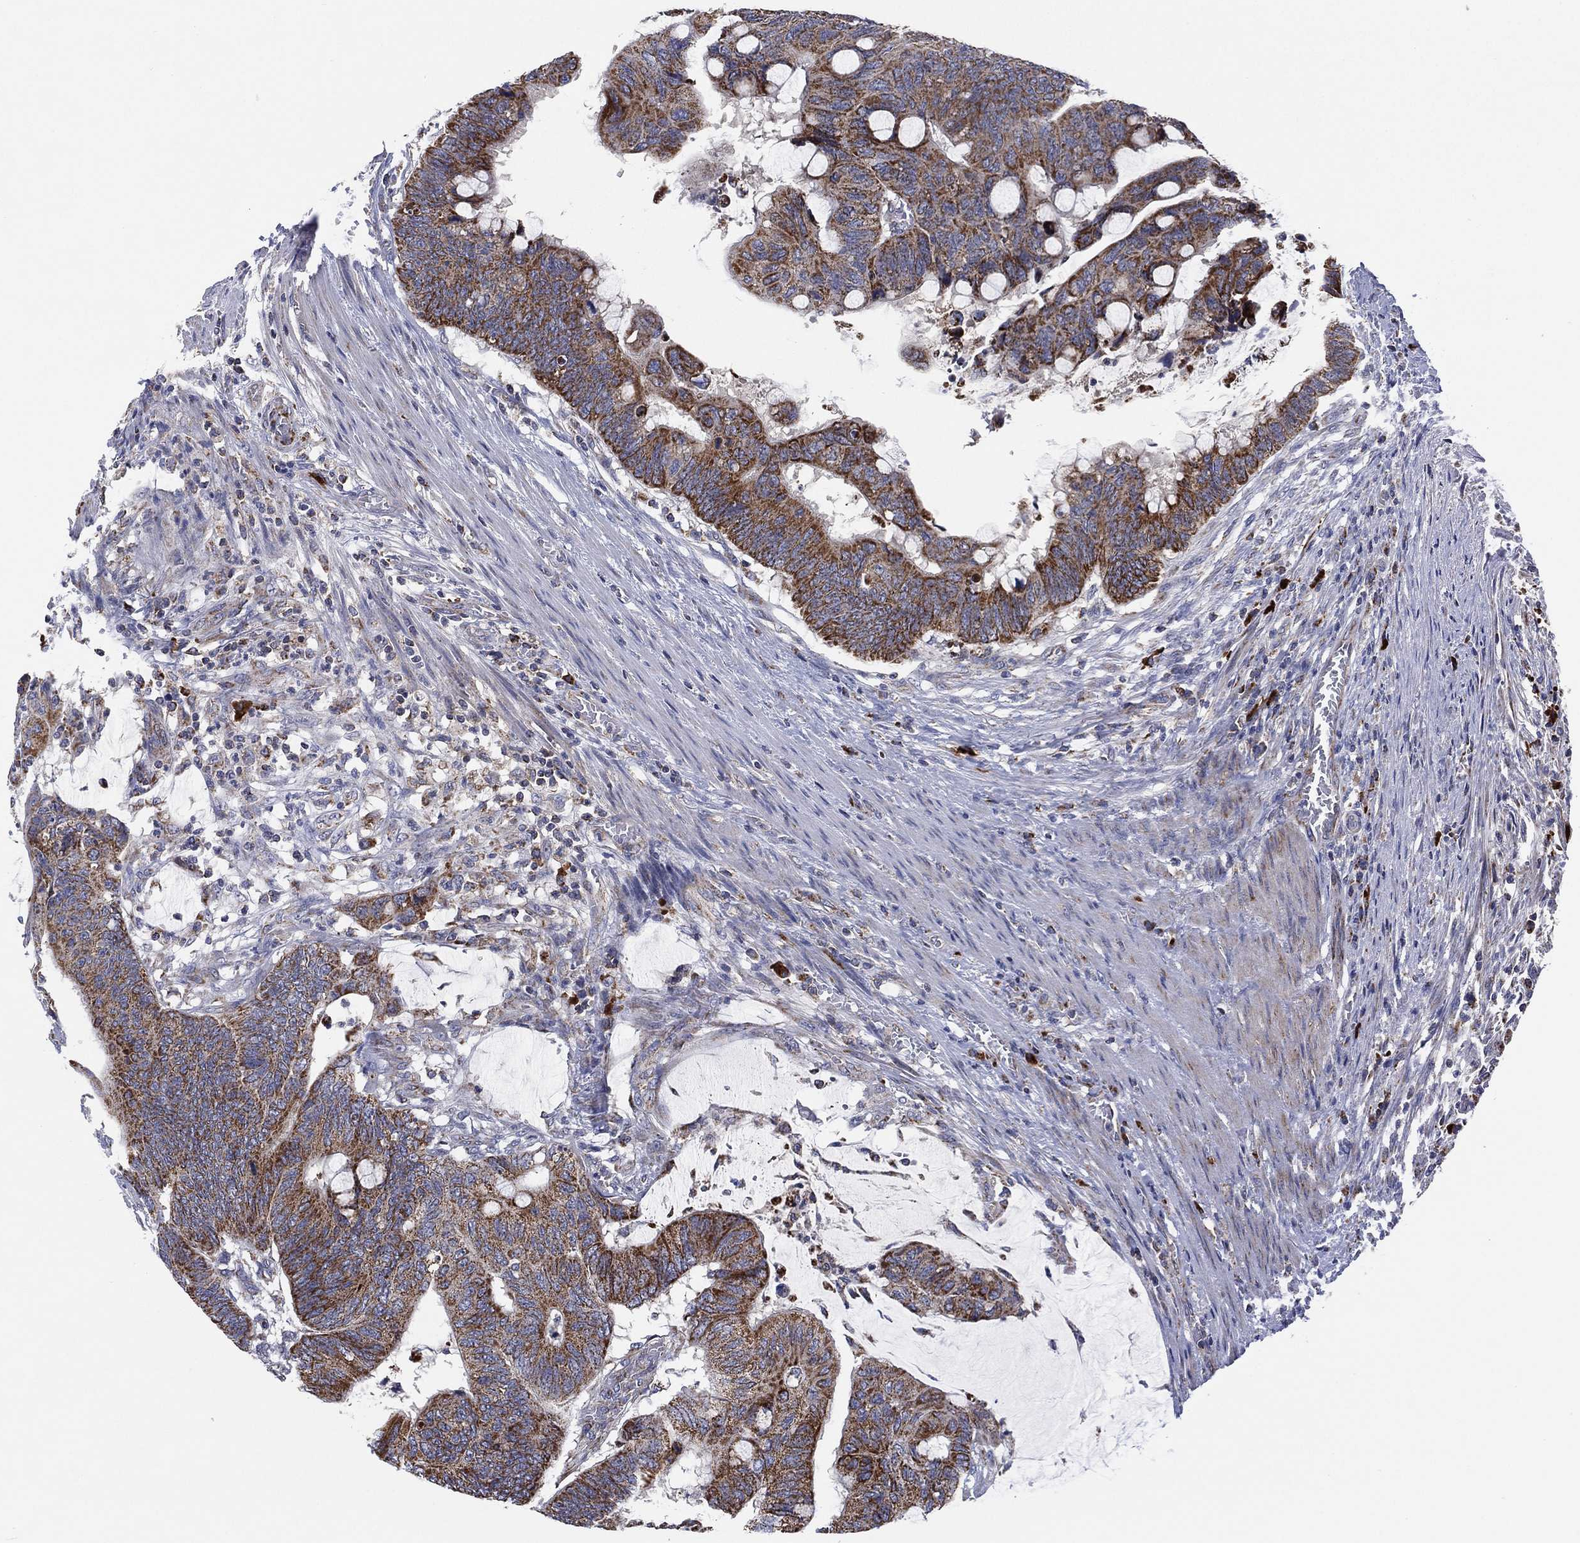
{"staining": {"intensity": "strong", "quantity": "25%-75%", "location": "cytoplasmic/membranous"}, "tissue": "colorectal cancer", "cell_type": "Tumor cells", "image_type": "cancer", "snomed": [{"axis": "morphology", "description": "Normal tissue, NOS"}, {"axis": "morphology", "description": "Adenocarcinoma, NOS"}, {"axis": "topography", "description": "Rectum"}], "caption": "Immunohistochemical staining of colorectal cancer (adenocarcinoma) exhibits high levels of strong cytoplasmic/membranous protein positivity in approximately 25%-75% of tumor cells.", "gene": "PPP2R5A", "patient": {"sex": "male", "age": 92}}